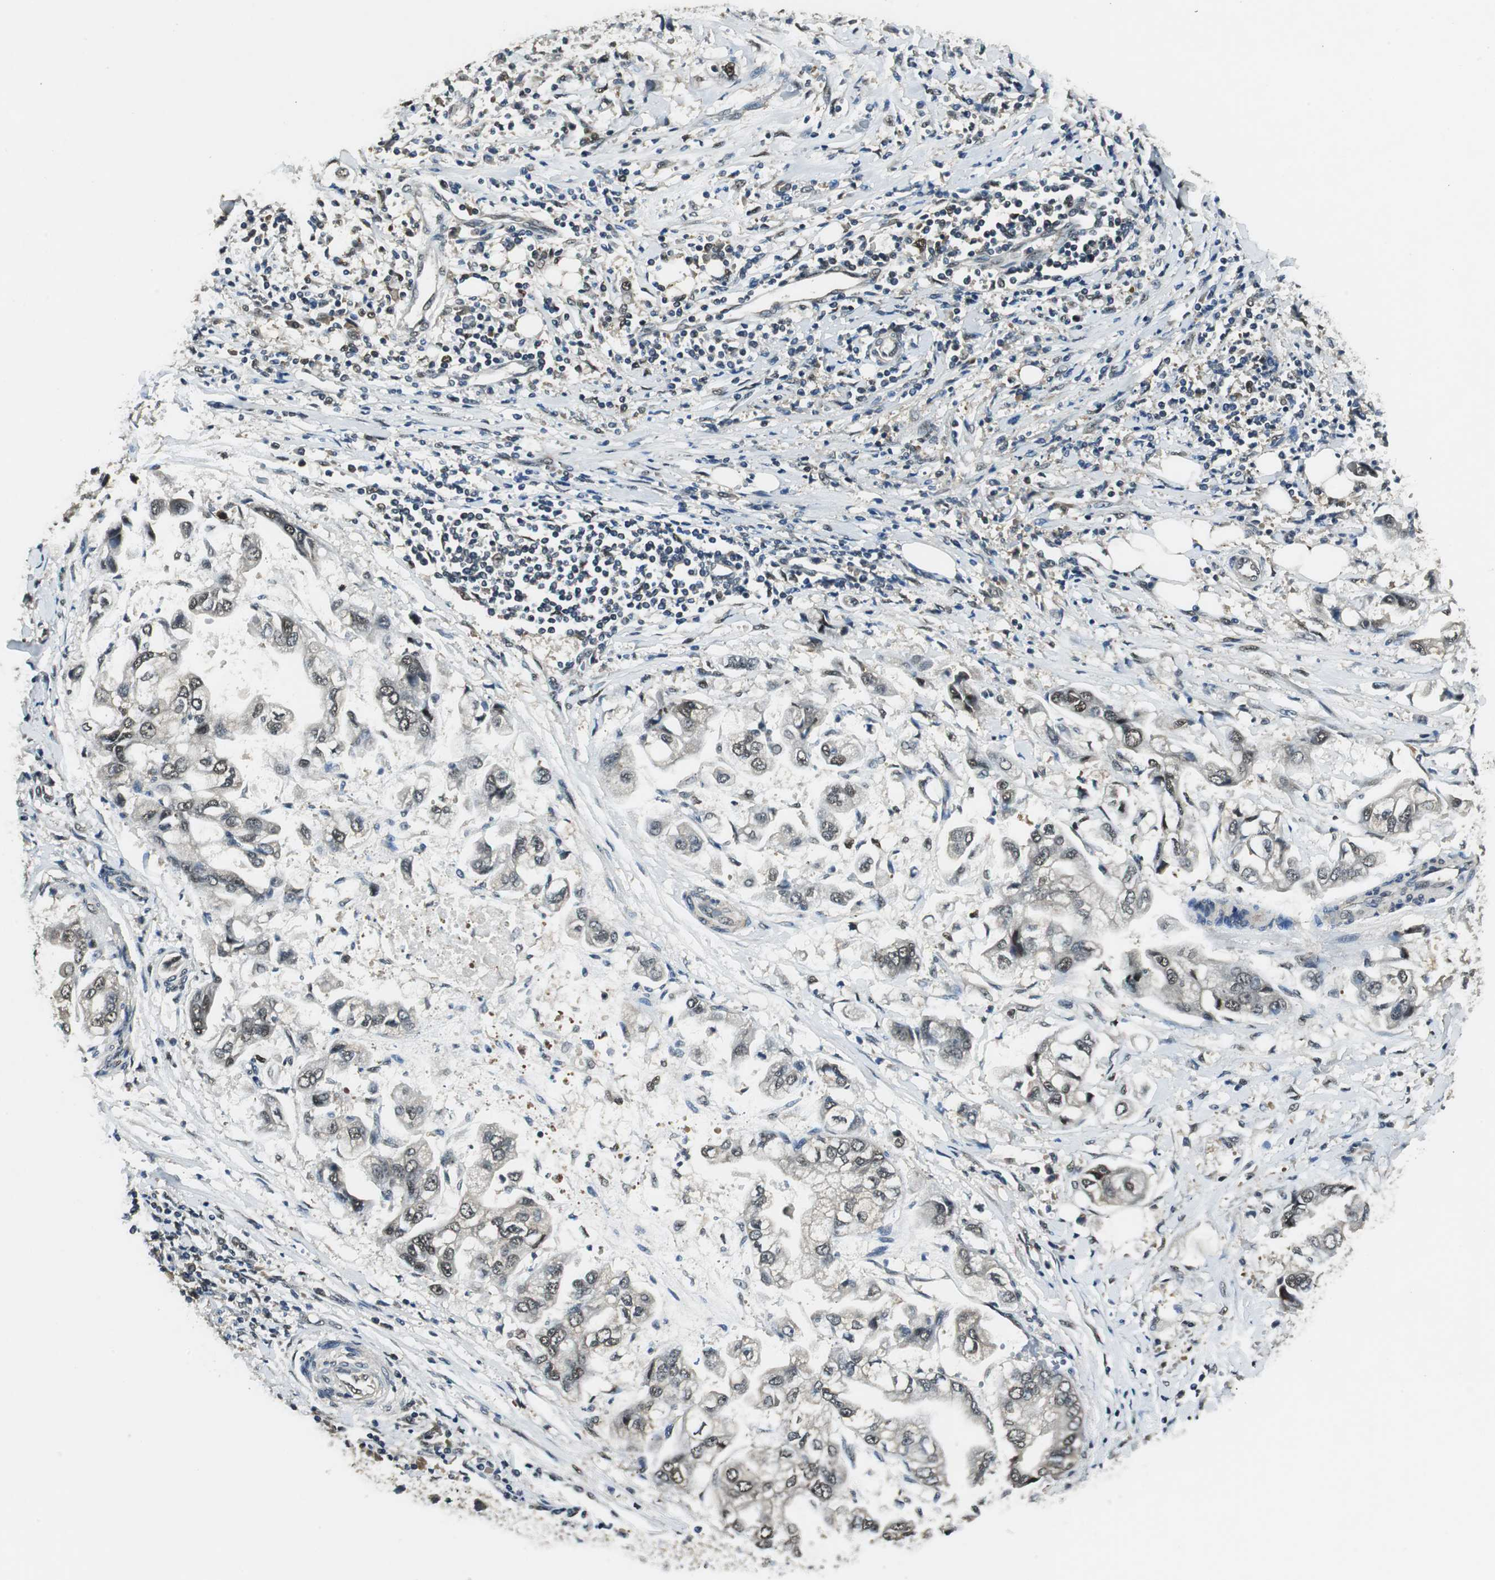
{"staining": {"intensity": "weak", "quantity": "25%-75%", "location": "nuclear"}, "tissue": "stomach cancer", "cell_type": "Tumor cells", "image_type": "cancer", "snomed": [{"axis": "morphology", "description": "Adenocarcinoma, NOS"}, {"axis": "topography", "description": "Stomach"}], "caption": "This image reveals stomach cancer (adenocarcinoma) stained with immunohistochemistry (IHC) to label a protein in brown. The nuclear of tumor cells show weak positivity for the protein. Nuclei are counter-stained blue.", "gene": "PSMB4", "patient": {"sex": "male", "age": 62}}